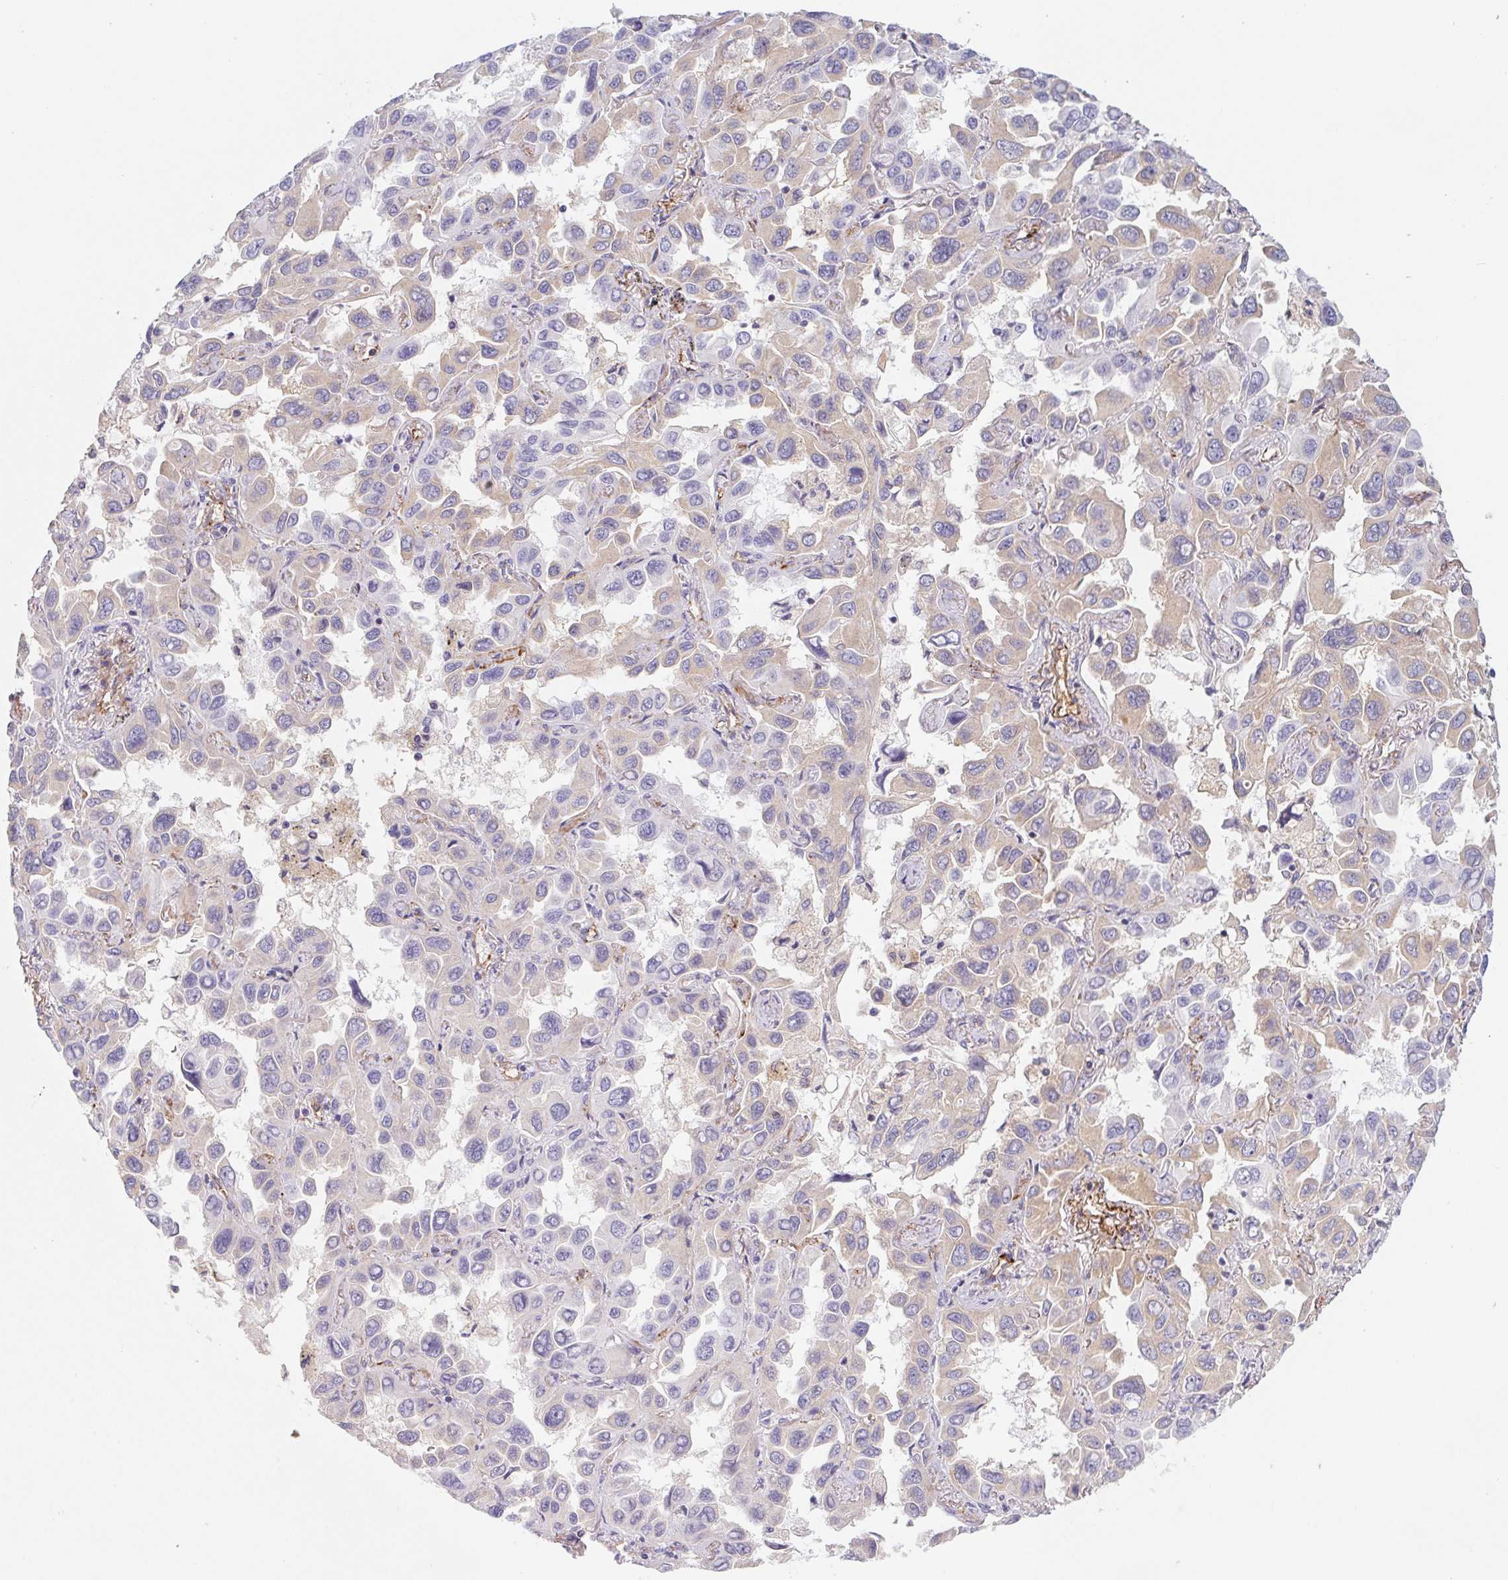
{"staining": {"intensity": "negative", "quantity": "none", "location": "none"}, "tissue": "lung cancer", "cell_type": "Tumor cells", "image_type": "cancer", "snomed": [{"axis": "morphology", "description": "Adenocarcinoma, NOS"}, {"axis": "topography", "description": "Lung"}], "caption": "An image of lung adenocarcinoma stained for a protein reveals no brown staining in tumor cells. (DAB IHC, high magnification).", "gene": "LPA", "patient": {"sex": "male", "age": 64}}